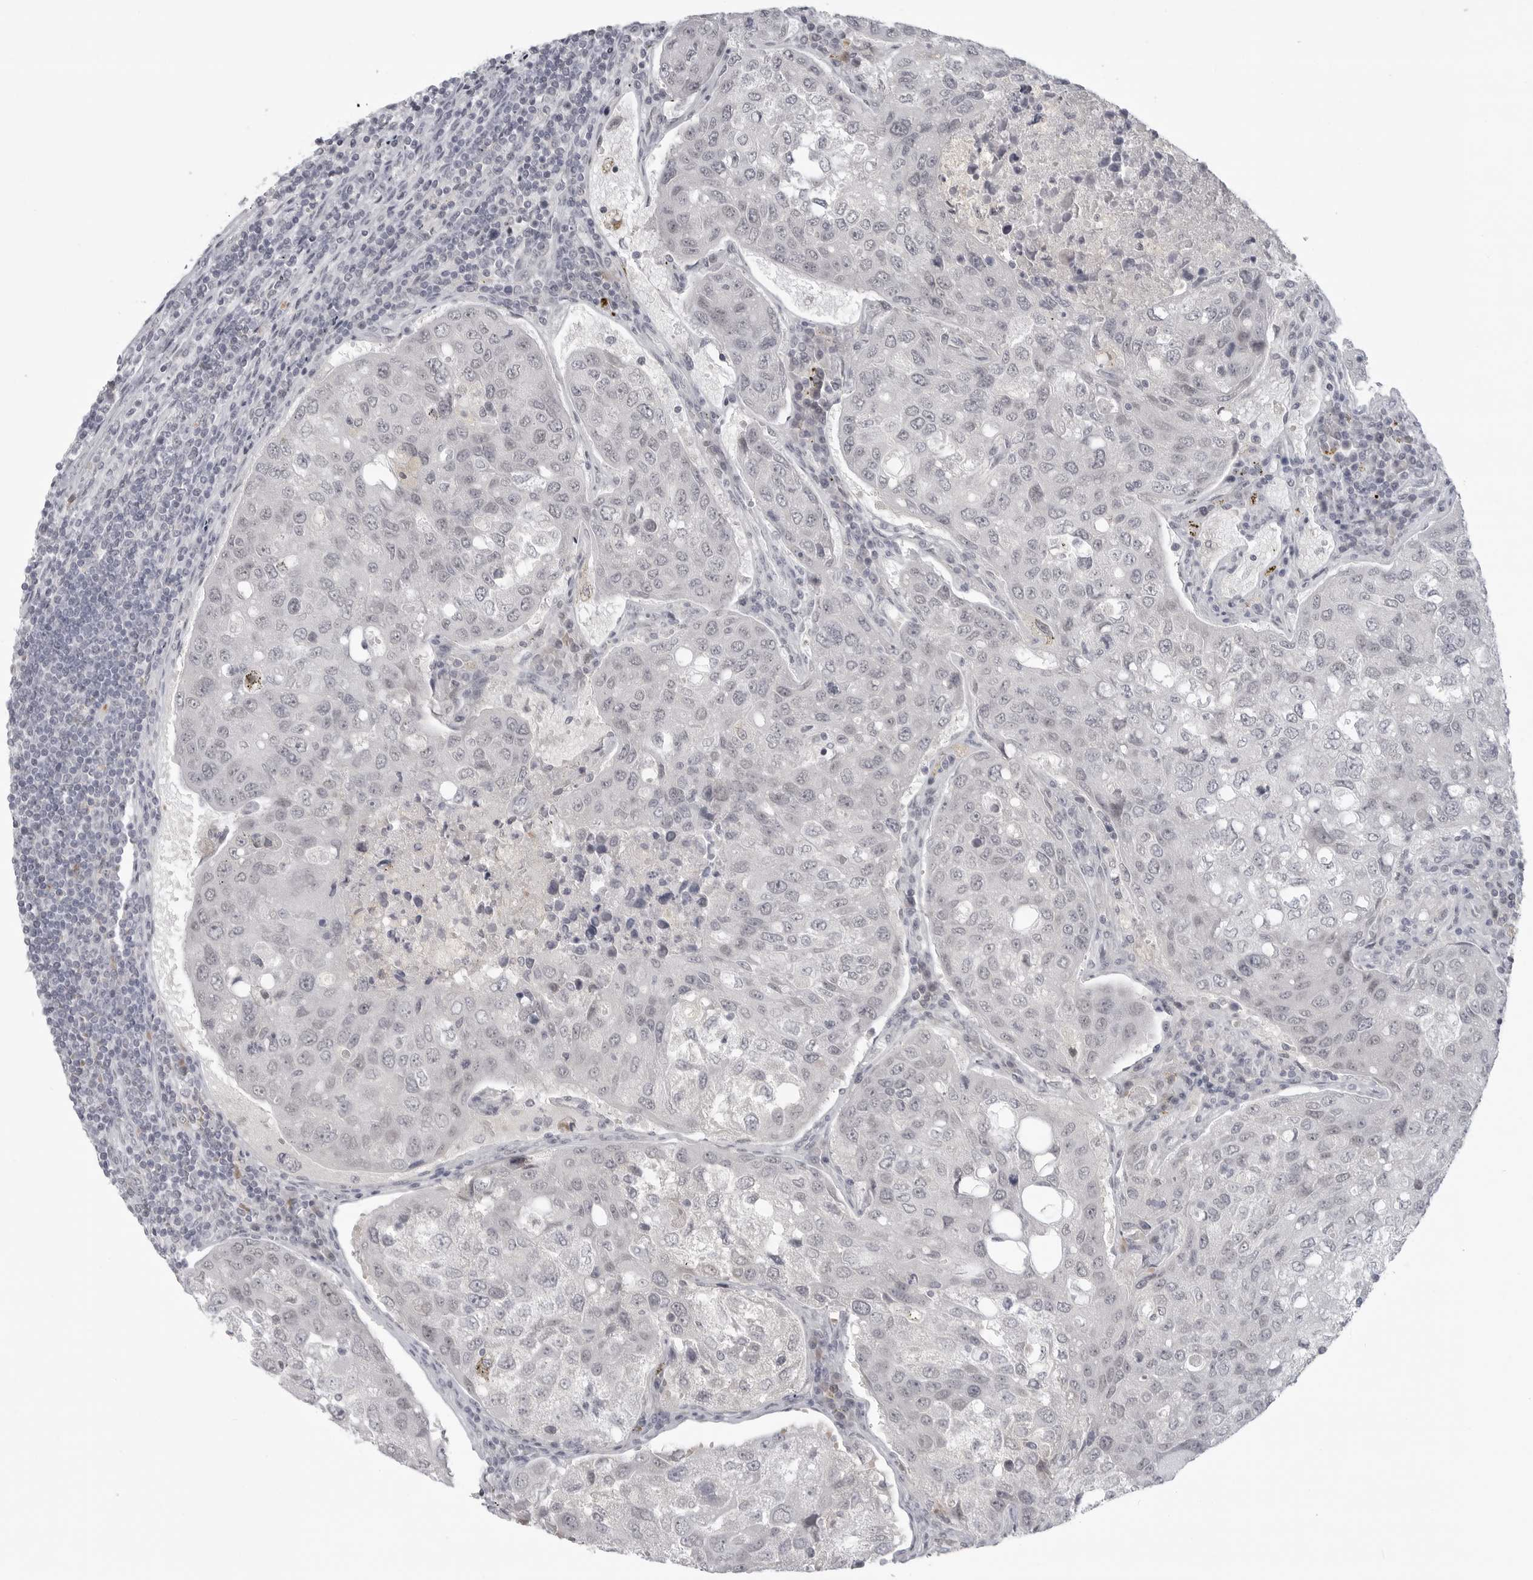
{"staining": {"intensity": "negative", "quantity": "none", "location": "none"}, "tissue": "urothelial cancer", "cell_type": "Tumor cells", "image_type": "cancer", "snomed": [{"axis": "morphology", "description": "Urothelial carcinoma, High grade"}, {"axis": "topography", "description": "Lymph node"}, {"axis": "topography", "description": "Urinary bladder"}], "caption": "This is an immunohistochemistry (IHC) micrograph of human urothelial cancer. There is no staining in tumor cells.", "gene": "TCTN3", "patient": {"sex": "male", "age": 51}}